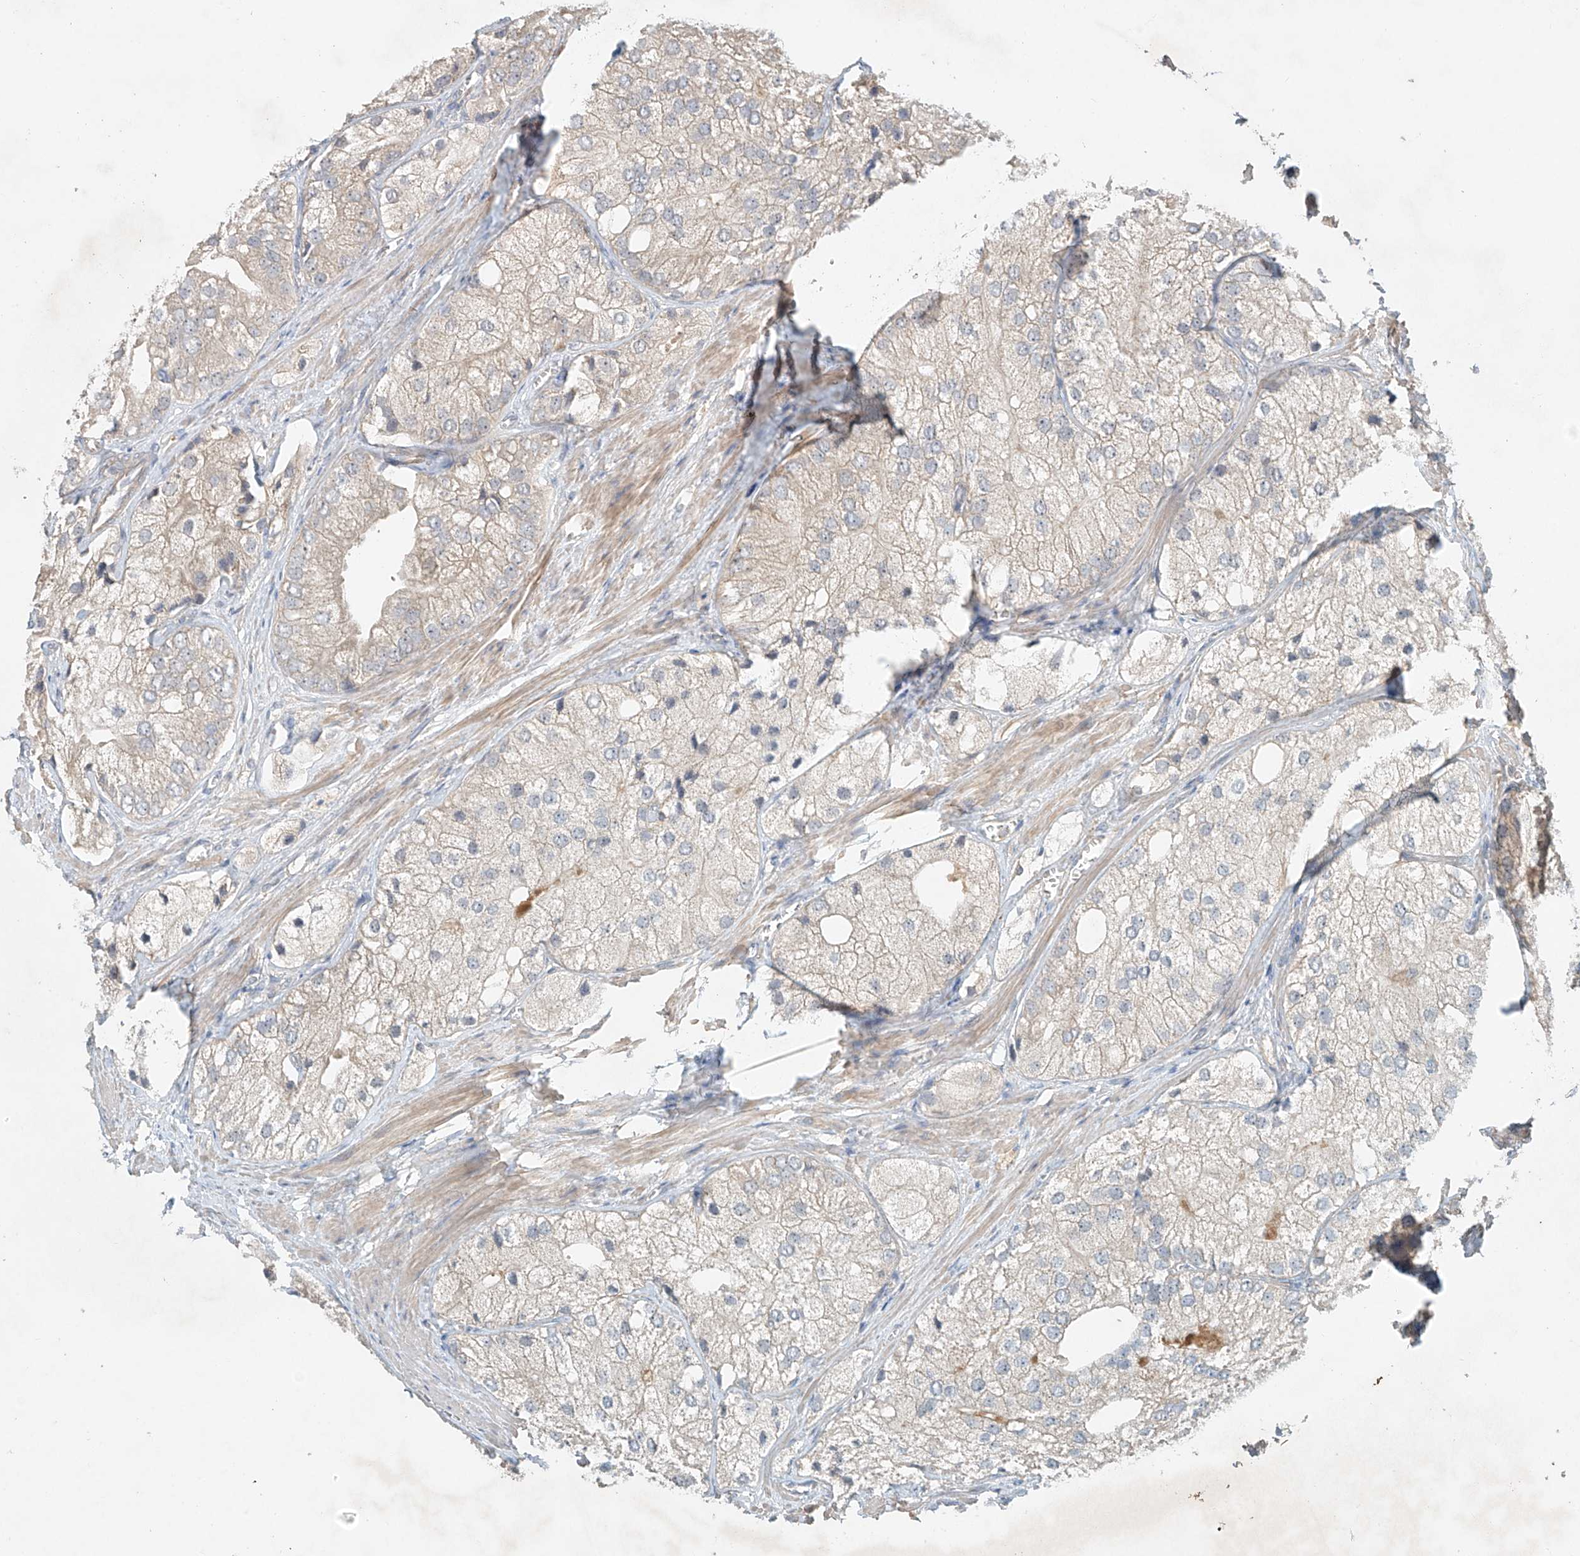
{"staining": {"intensity": "negative", "quantity": "none", "location": "none"}, "tissue": "prostate cancer", "cell_type": "Tumor cells", "image_type": "cancer", "snomed": [{"axis": "morphology", "description": "Adenocarcinoma, Low grade"}, {"axis": "topography", "description": "Prostate"}], "caption": "Tumor cells show no significant protein expression in adenocarcinoma (low-grade) (prostate).", "gene": "GNB1L", "patient": {"sex": "male", "age": 69}}